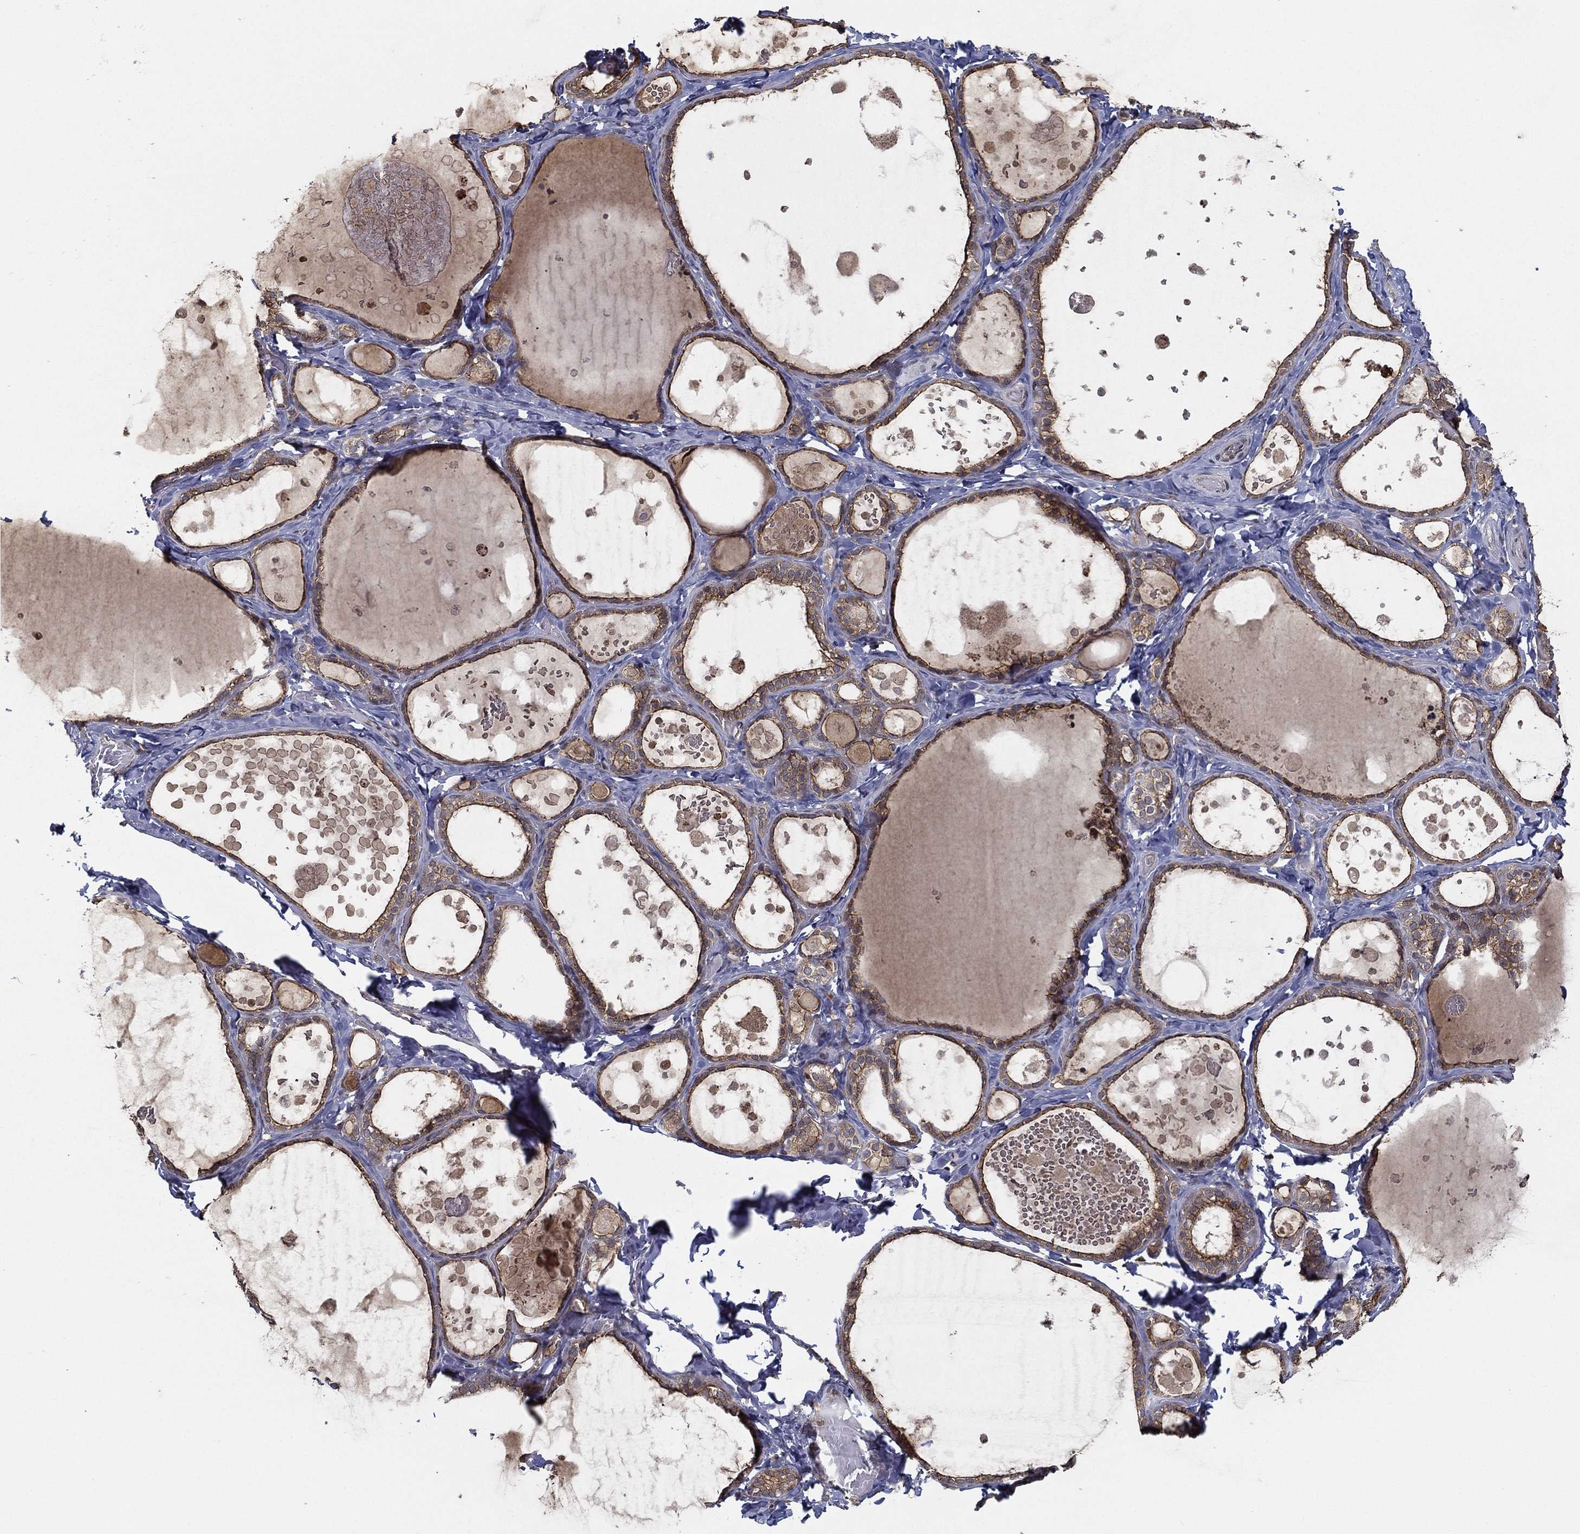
{"staining": {"intensity": "weak", "quantity": ">75%", "location": "cytoplasmic/membranous"}, "tissue": "thyroid gland", "cell_type": "Glandular cells", "image_type": "normal", "snomed": [{"axis": "morphology", "description": "Normal tissue, NOS"}, {"axis": "topography", "description": "Thyroid gland"}], "caption": "This photomicrograph exhibits IHC staining of normal thyroid gland, with low weak cytoplasmic/membranous positivity in about >75% of glandular cells.", "gene": "UACA", "patient": {"sex": "female", "age": 56}}